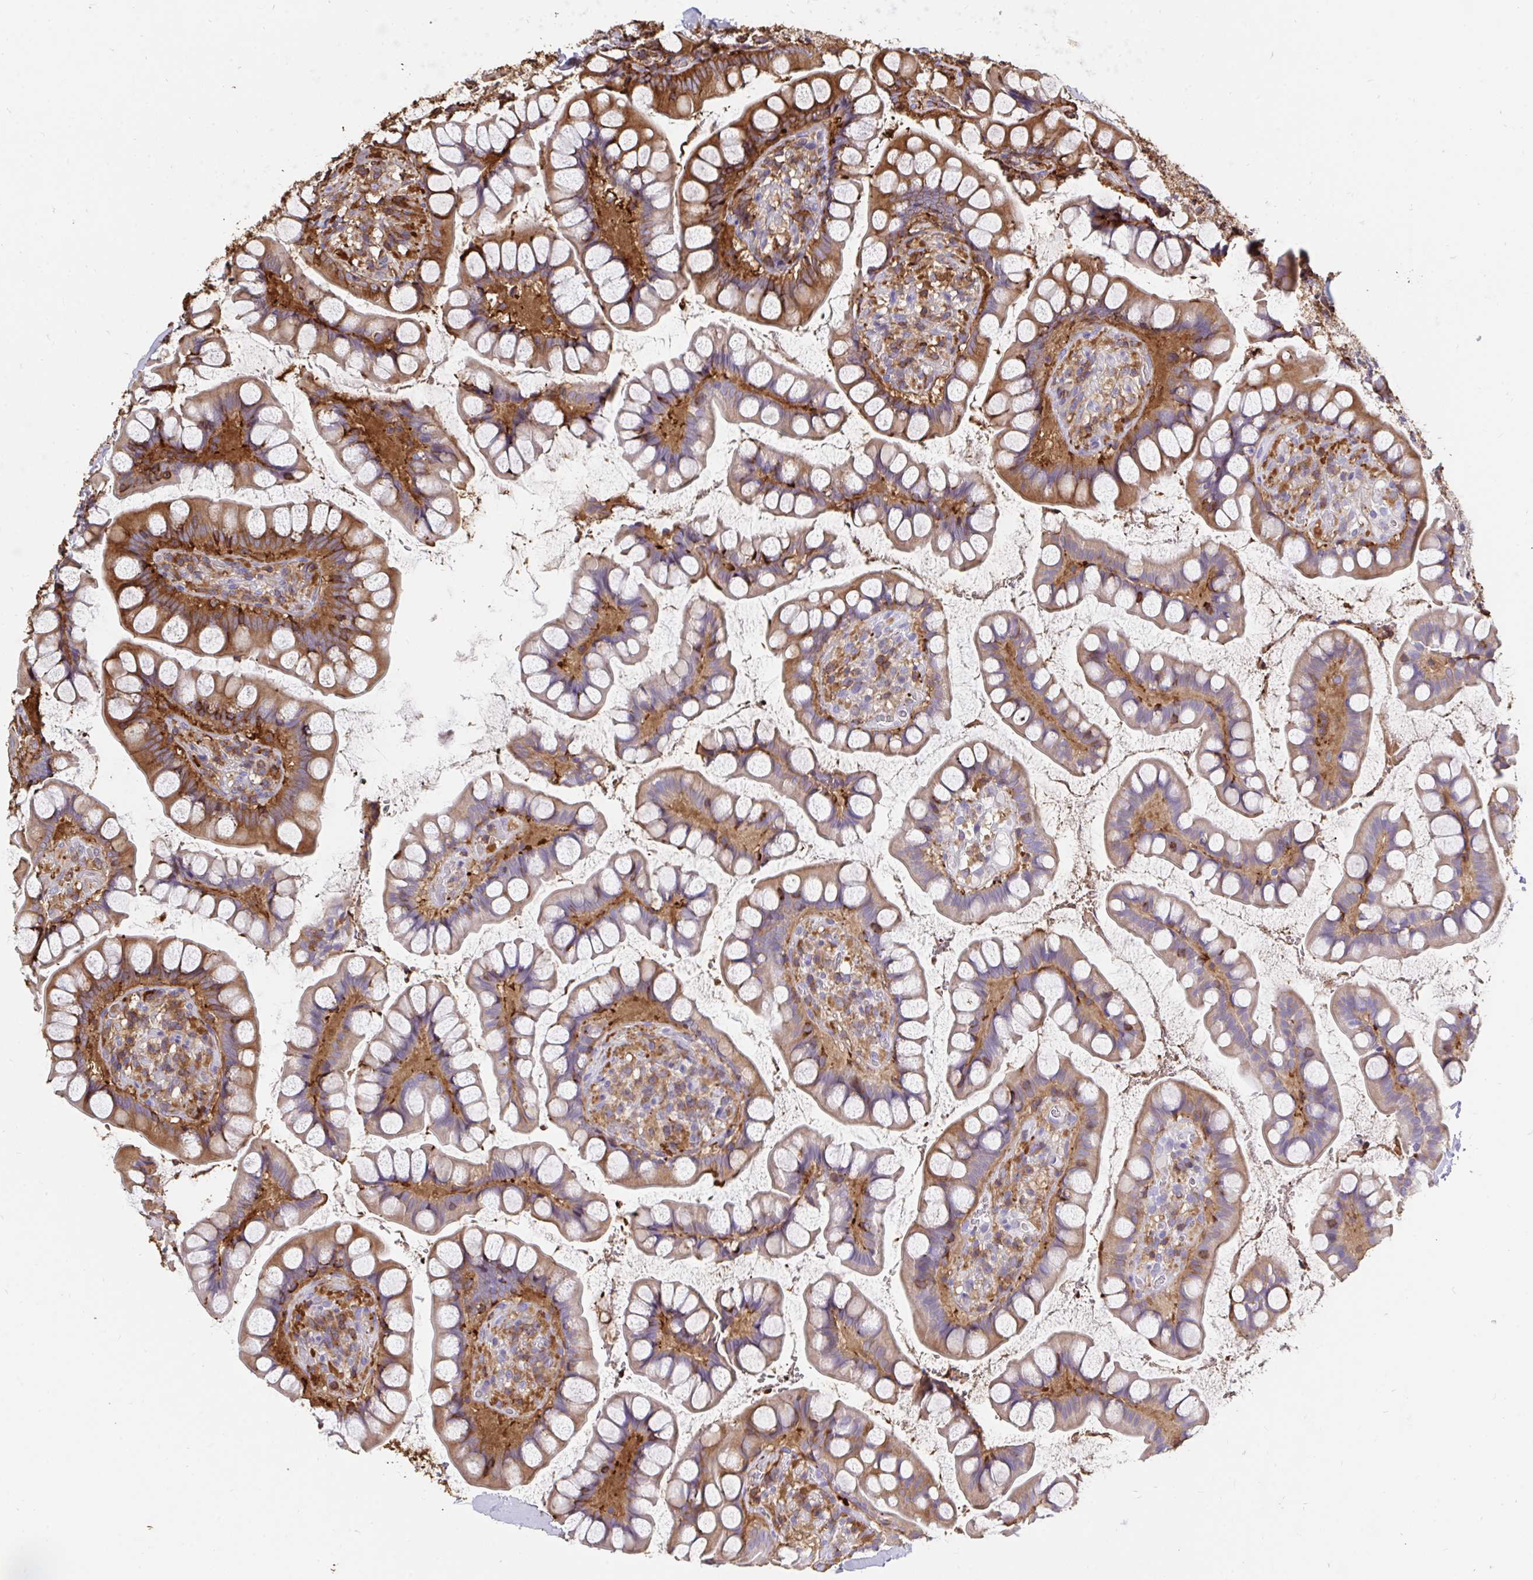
{"staining": {"intensity": "strong", "quantity": "25%-75%", "location": "cytoplasmic/membranous"}, "tissue": "small intestine", "cell_type": "Glandular cells", "image_type": "normal", "snomed": [{"axis": "morphology", "description": "Normal tissue, NOS"}, {"axis": "topography", "description": "Small intestine"}], "caption": "Protein staining by immunohistochemistry shows strong cytoplasmic/membranous positivity in approximately 25%-75% of glandular cells in normal small intestine.", "gene": "CFL1", "patient": {"sex": "male", "age": 70}}